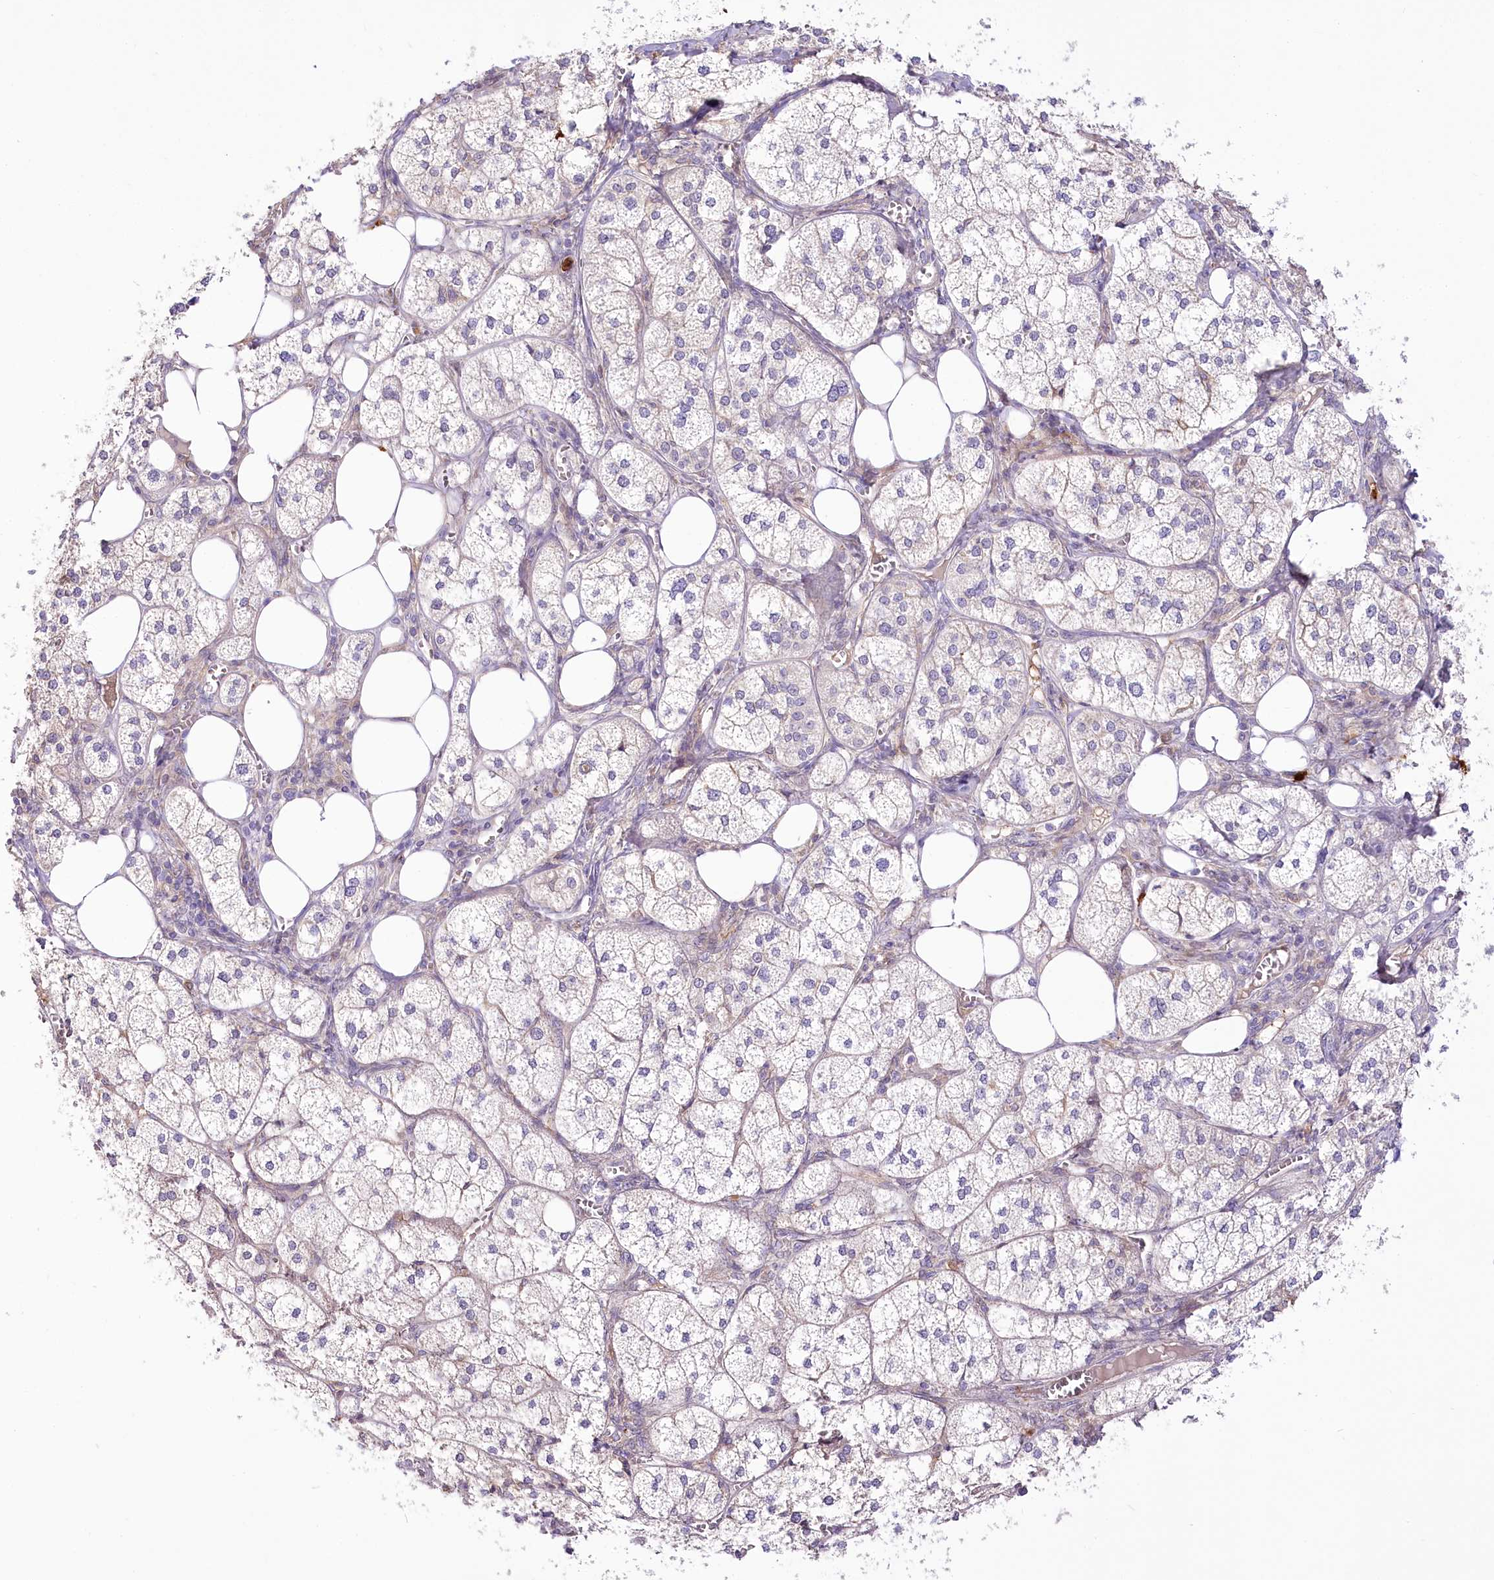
{"staining": {"intensity": "negative", "quantity": "none", "location": "none"}, "tissue": "adrenal gland", "cell_type": "Glandular cells", "image_type": "normal", "snomed": [{"axis": "morphology", "description": "Normal tissue, NOS"}, {"axis": "topography", "description": "Adrenal gland"}], "caption": "The IHC photomicrograph has no significant positivity in glandular cells of adrenal gland. (DAB immunohistochemistry (IHC), high magnification).", "gene": "DPYD", "patient": {"sex": "female", "age": 61}}